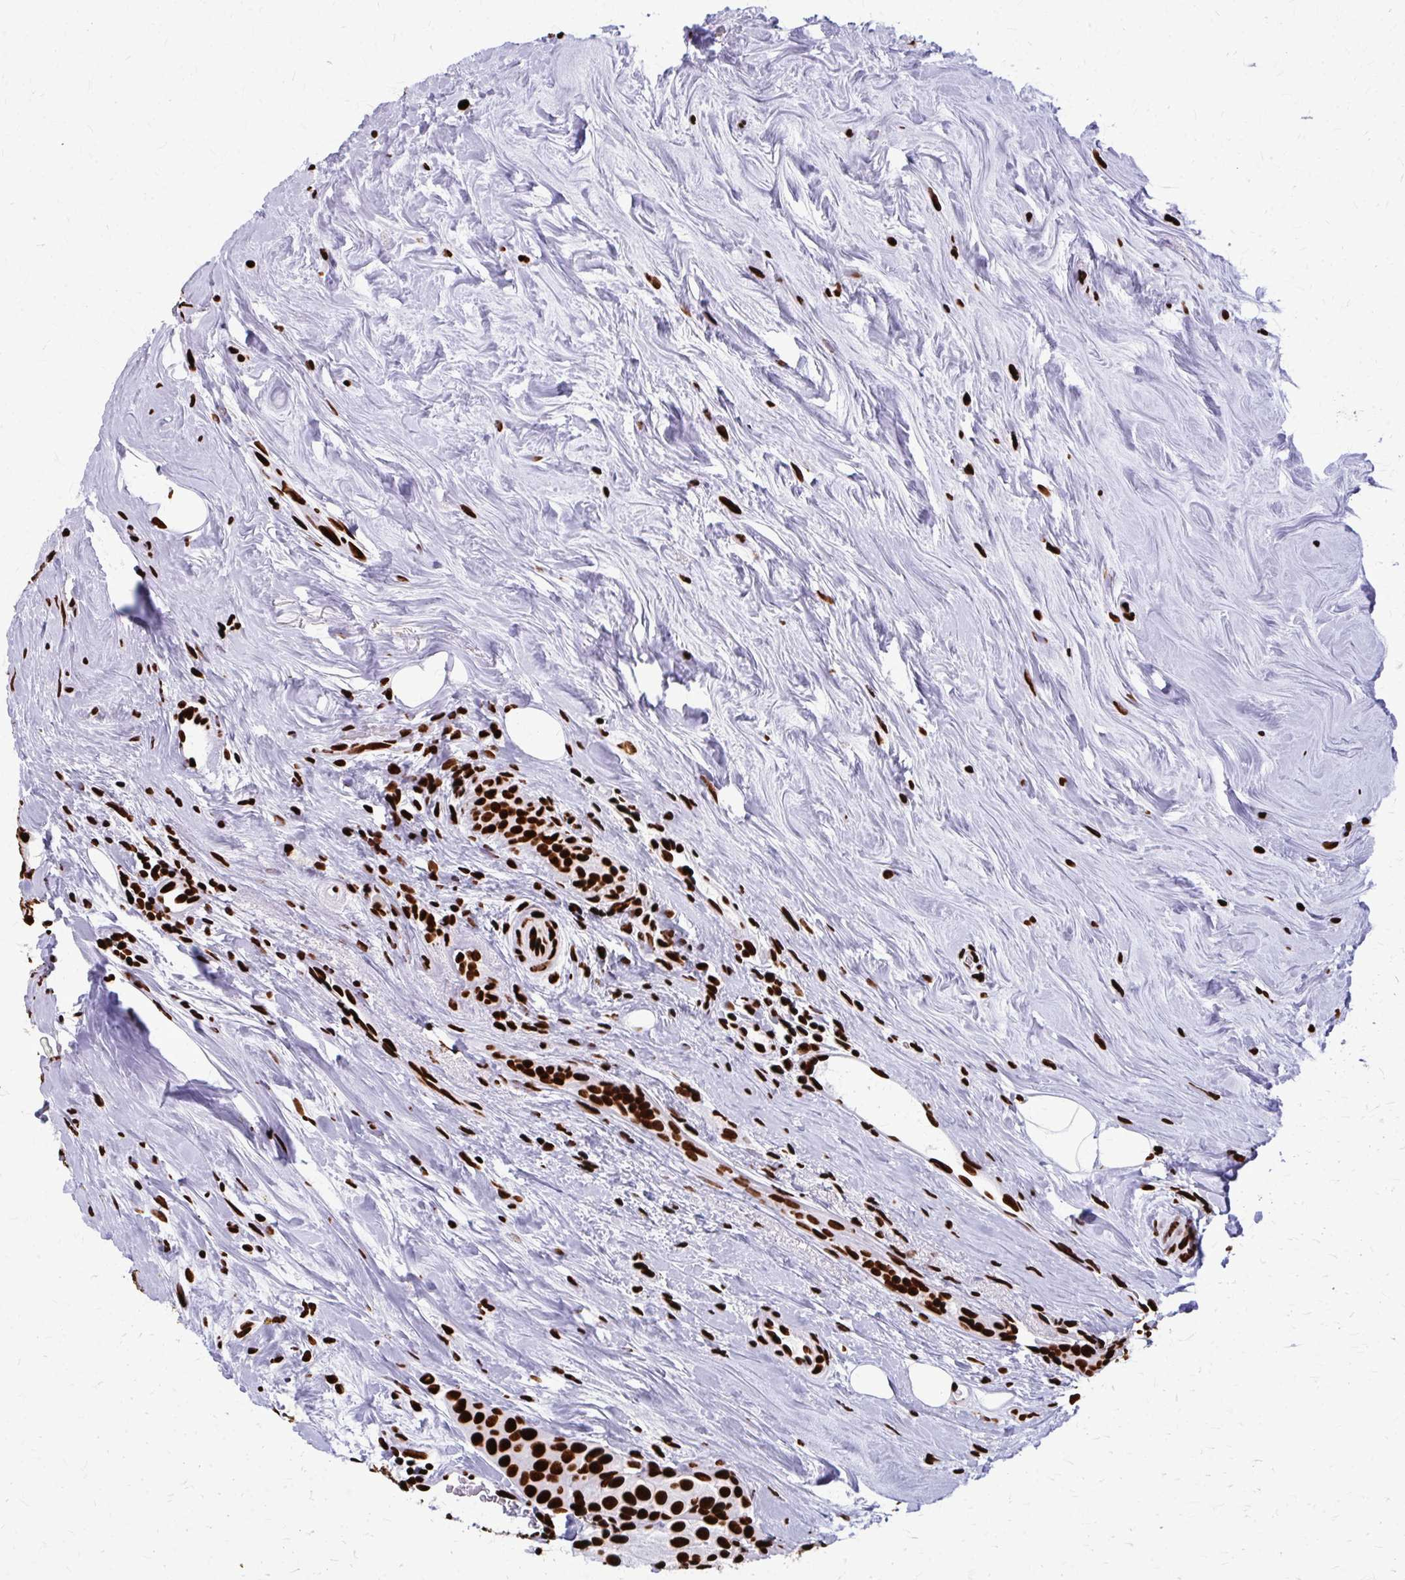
{"staining": {"intensity": "strong", "quantity": ">75%", "location": "nuclear"}, "tissue": "breast cancer", "cell_type": "Tumor cells", "image_type": "cancer", "snomed": [{"axis": "morphology", "description": "Duct carcinoma"}, {"axis": "topography", "description": "Breast"}], "caption": "Human infiltrating ductal carcinoma (breast) stained with a brown dye shows strong nuclear positive staining in about >75% of tumor cells.", "gene": "SFPQ", "patient": {"sex": "female", "age": 70}}